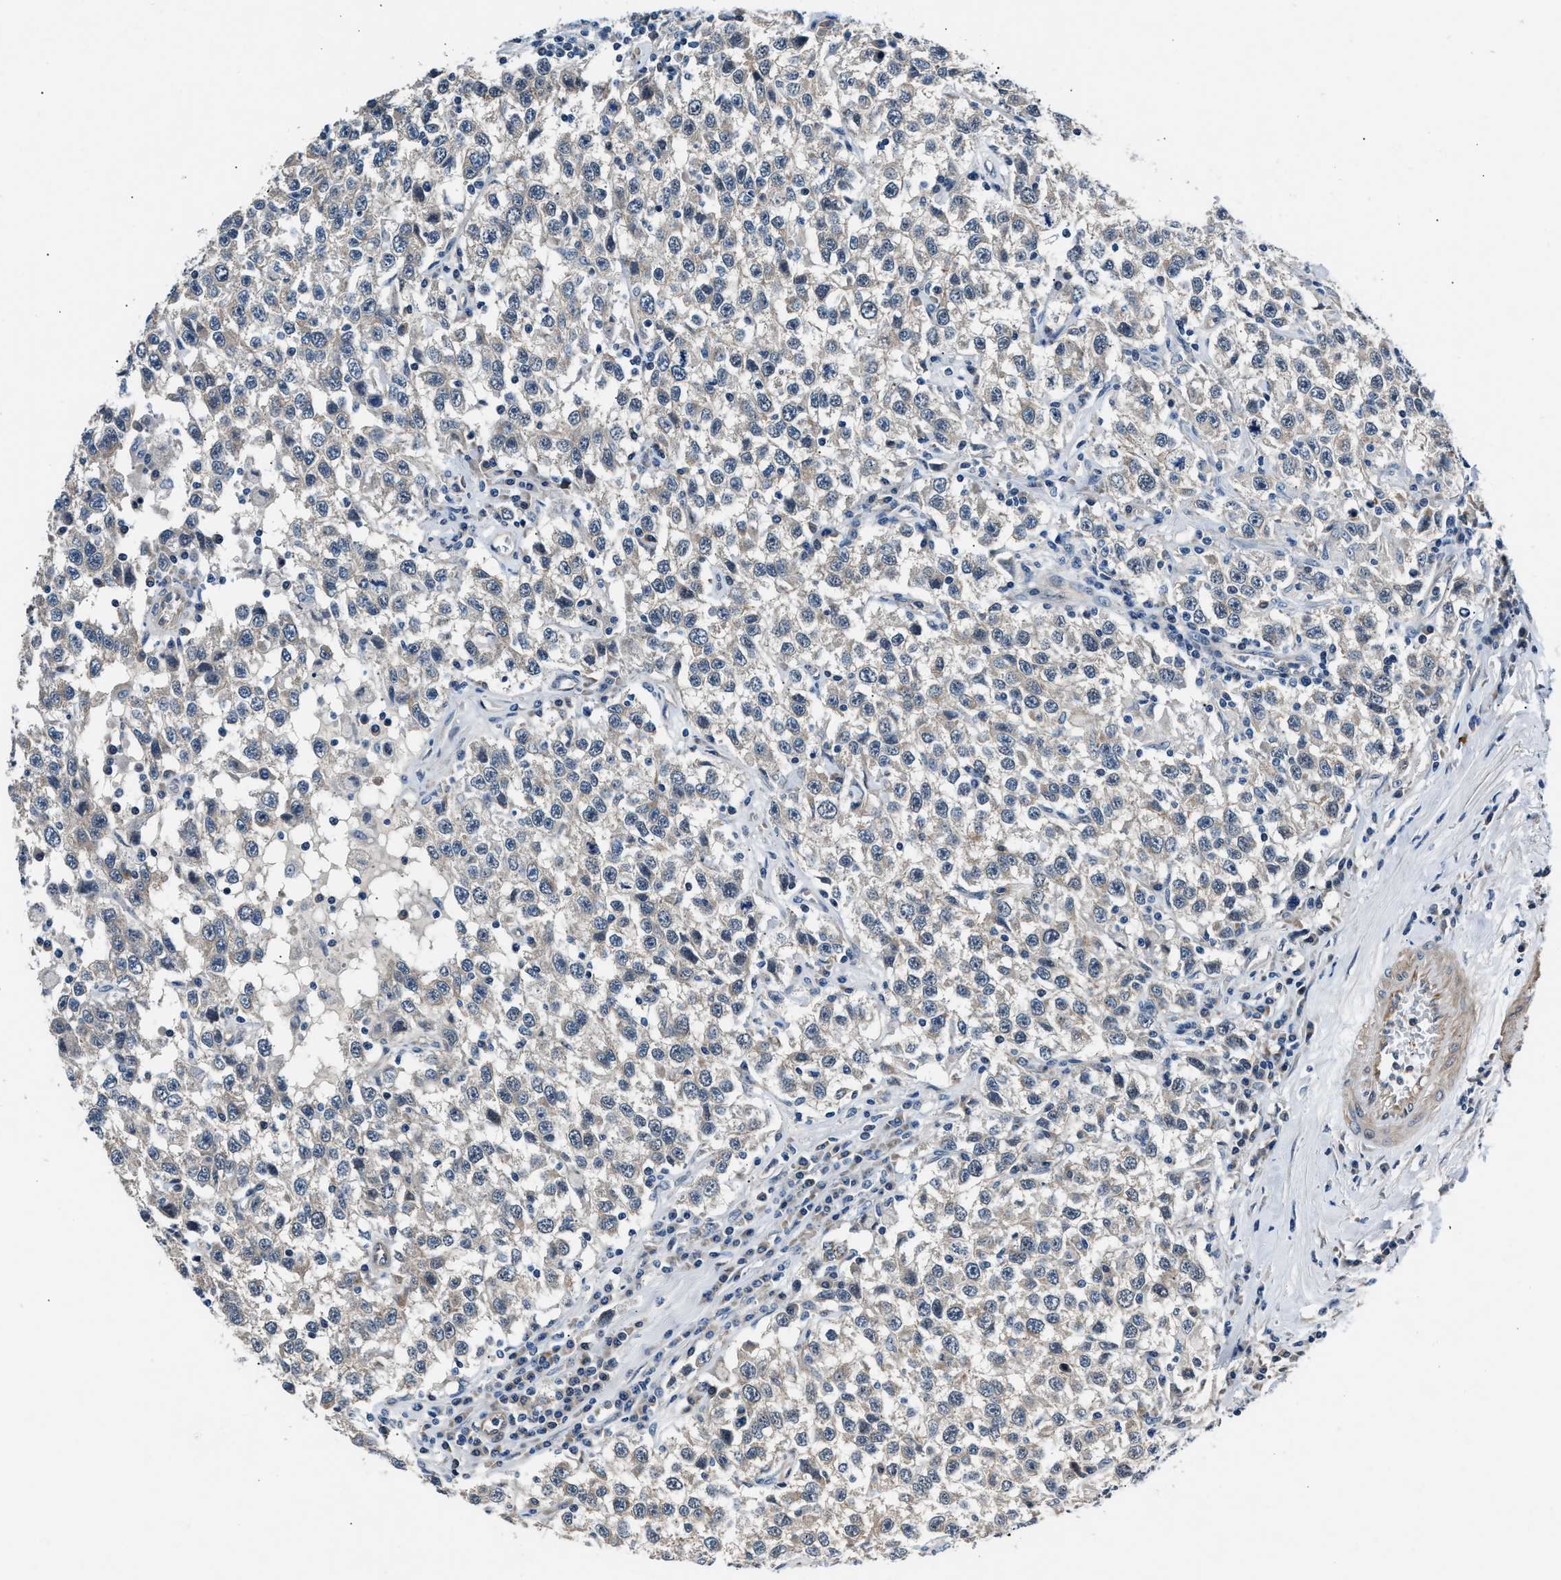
{"staining": {"intensity": "negative", "quantity": "none", "location": "none"}, "tissue": "testis cancer", "cell_type": "Tumor cells", "image_type": "cancer", "snomed": [{"axis": "morphology", "description": "Seminoma, NOS"}, {"axis": "topography", "description": "Testis"}], "caption": "IHC of seminoma (testis) displays no positivity in tumor cells.", "gene": "MPDZ", "patient": {"sex": "male", "age": 41}}